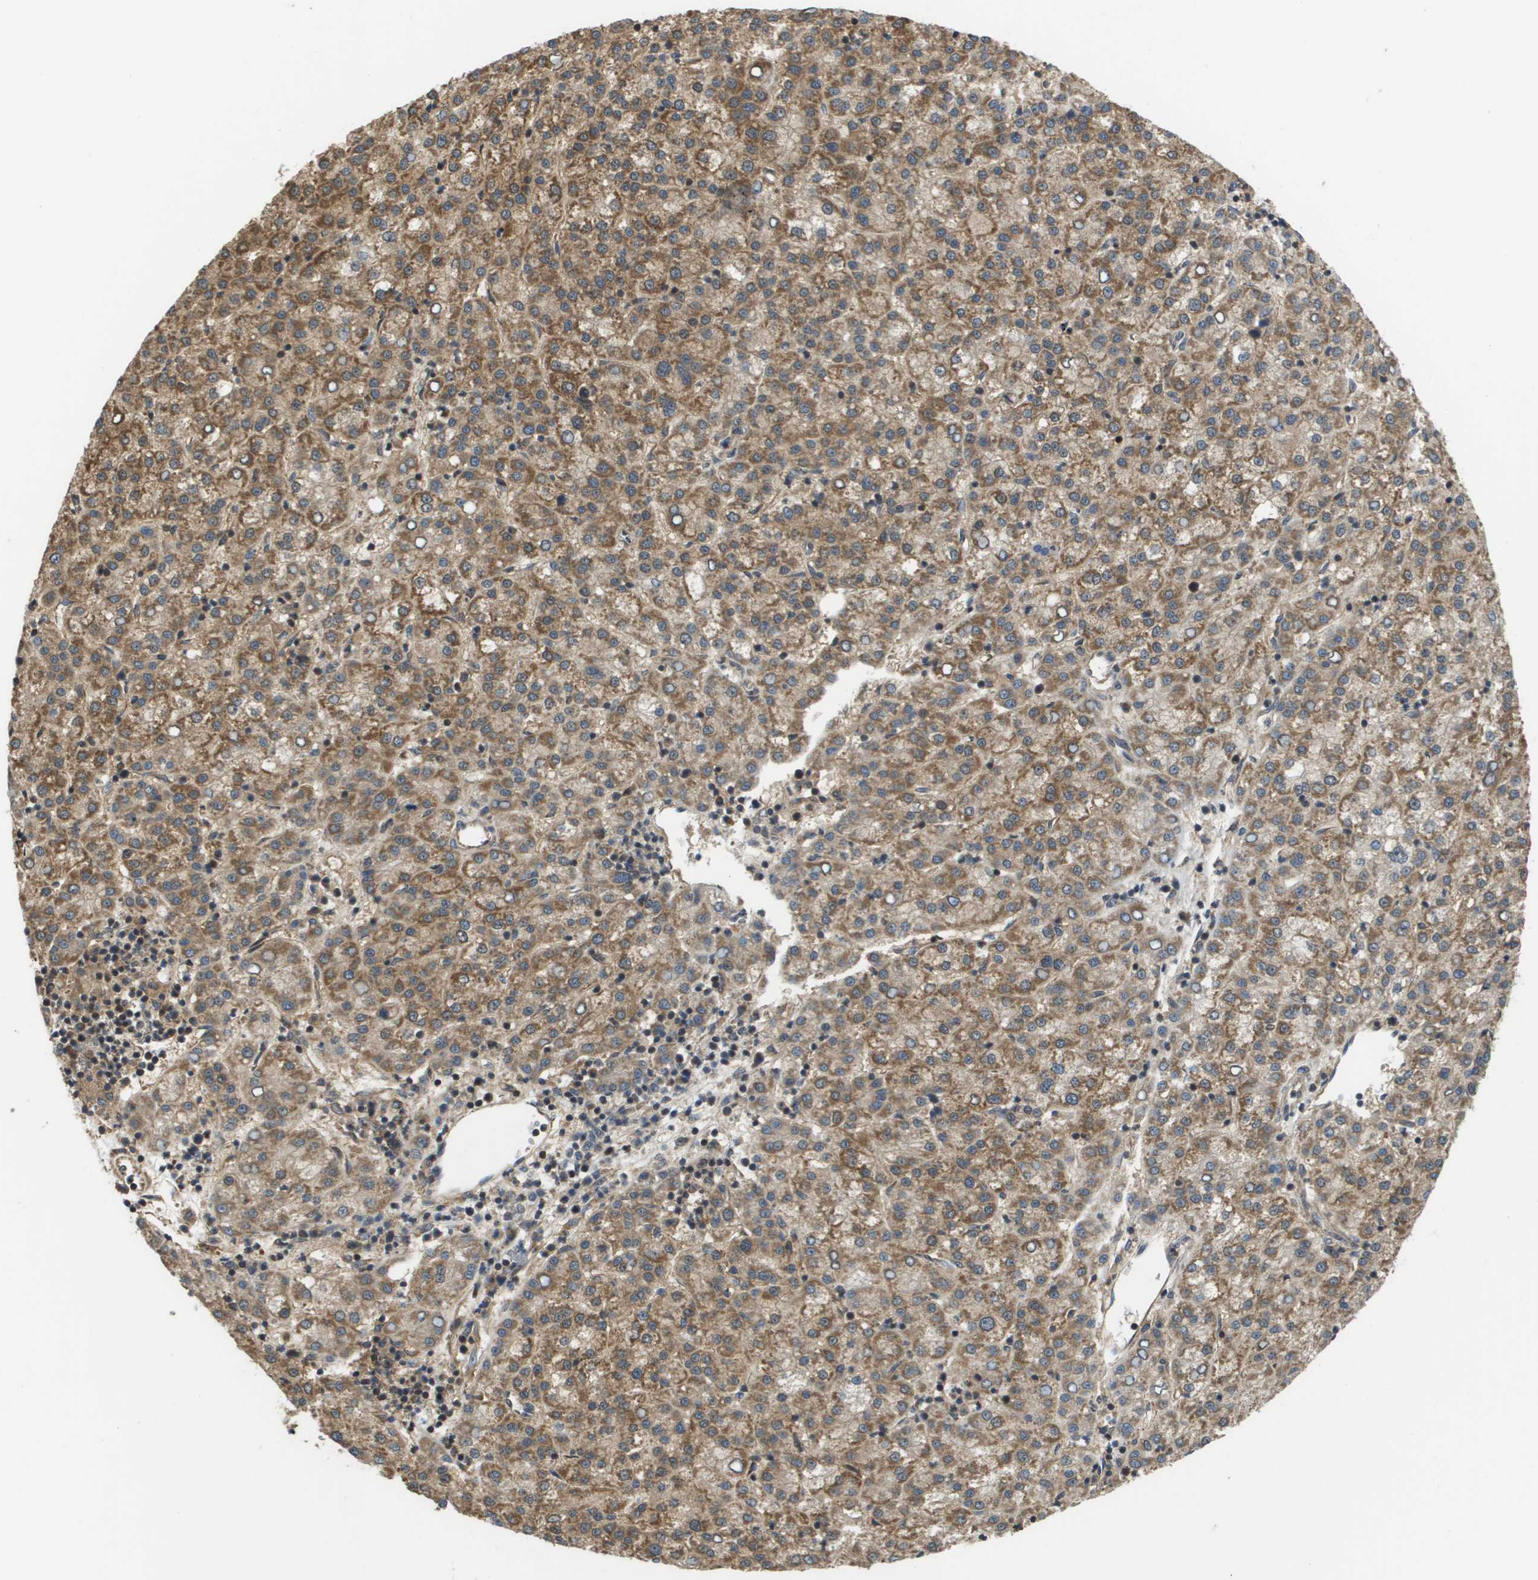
{"staining": {"intensity": "moderate", "quantity": ">75%", "location": "cytoplasmic/membranous"}, "tissue": "liver cancer", "cell_type": "Tumor cells", "image_type": "cancer", "snomed": [{"axis": "morphology", "description": "Carcinoma, Hepatocellular, NOS"}, {"axis": "topography", "description": "Liver"}], "caption": "High-magnification brightfield microscopy of hepatocellular carcinoma (liver) stained with DAB (brown) and counterstained with hematoxylin (blue). tumor cells exhibit moderate cytoplasmic/membranous staining is identified in about>75% of cells.", "gene": "RBM38", "patient": {"sex": "female", "age": 58}}